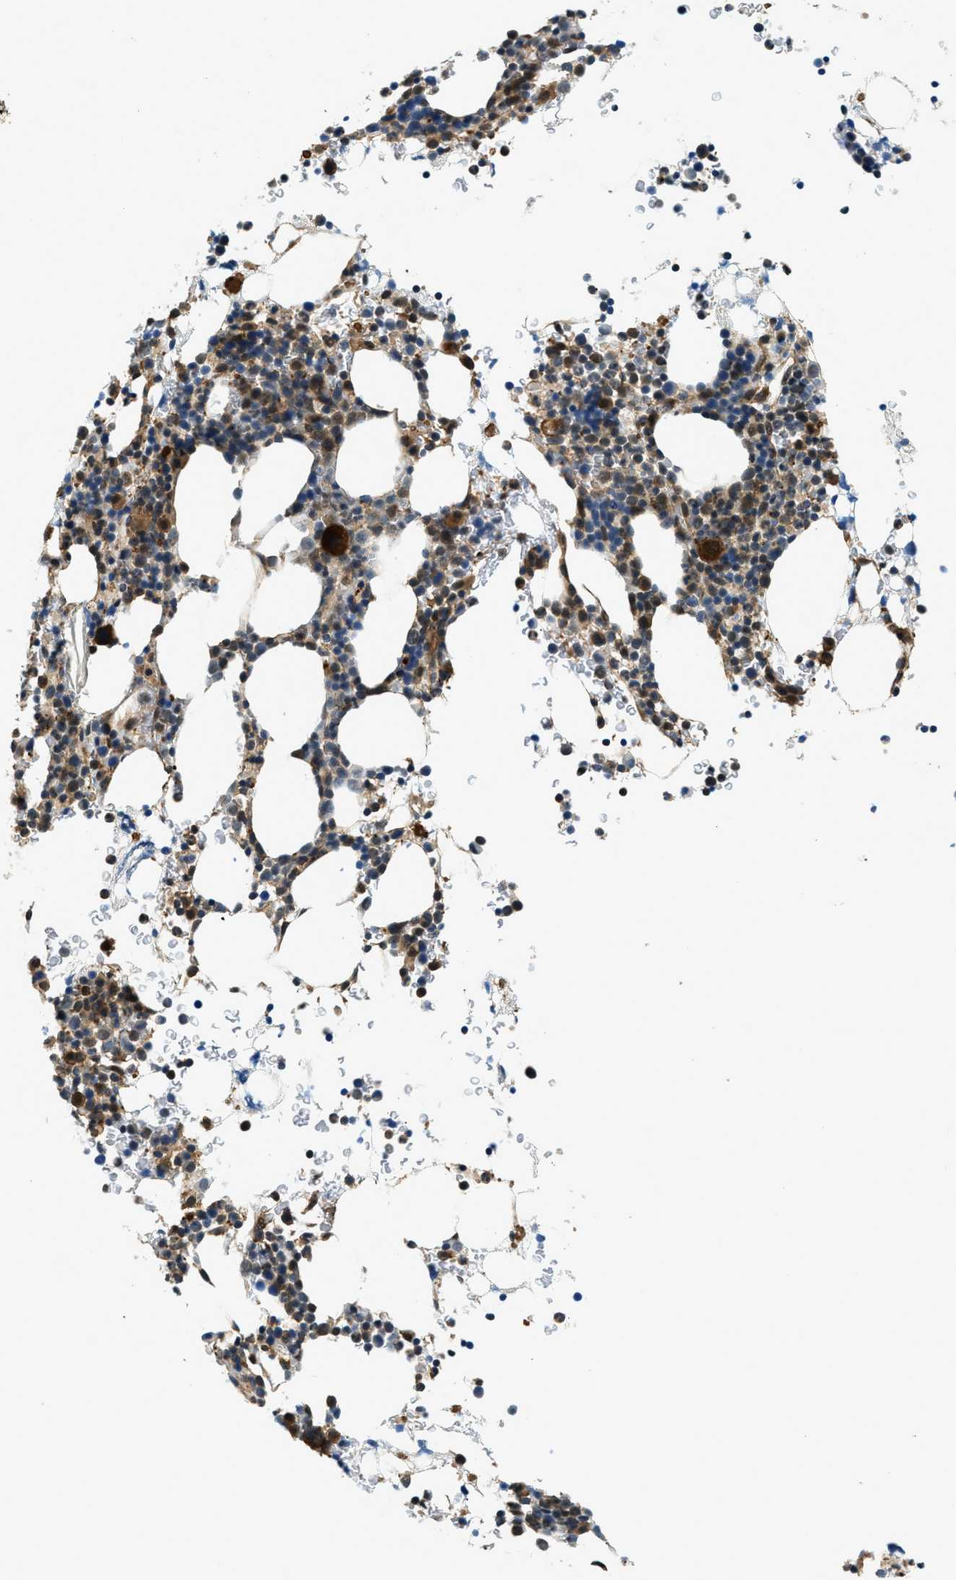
{"staining": {"intensity": "moderate", "quantity": "25%-75%", "location": "cytoplasmic/membranous"}, "tissue": "bone marrow", "cell_type": "Hematopoietic cells", "image_type": "normal", "snomed": [{"axis": "morphology", "description": "Normal tissue, NOS"}, {"axis": "morphology", "description": "Inflammation, NOS"}, {"axis": "topography", "description": "Bone marrow"}], "caption": "This image exhibits normal bone marrow stained with immunohistochemistry to label a protein in brown. The cytoplasmic/membranous of hematopoietic cells show moderate positivity for the protein. Nuclei are counter-stained blue.", "gene": "CGN", "patient": {"sex": "female", "age": 84}}